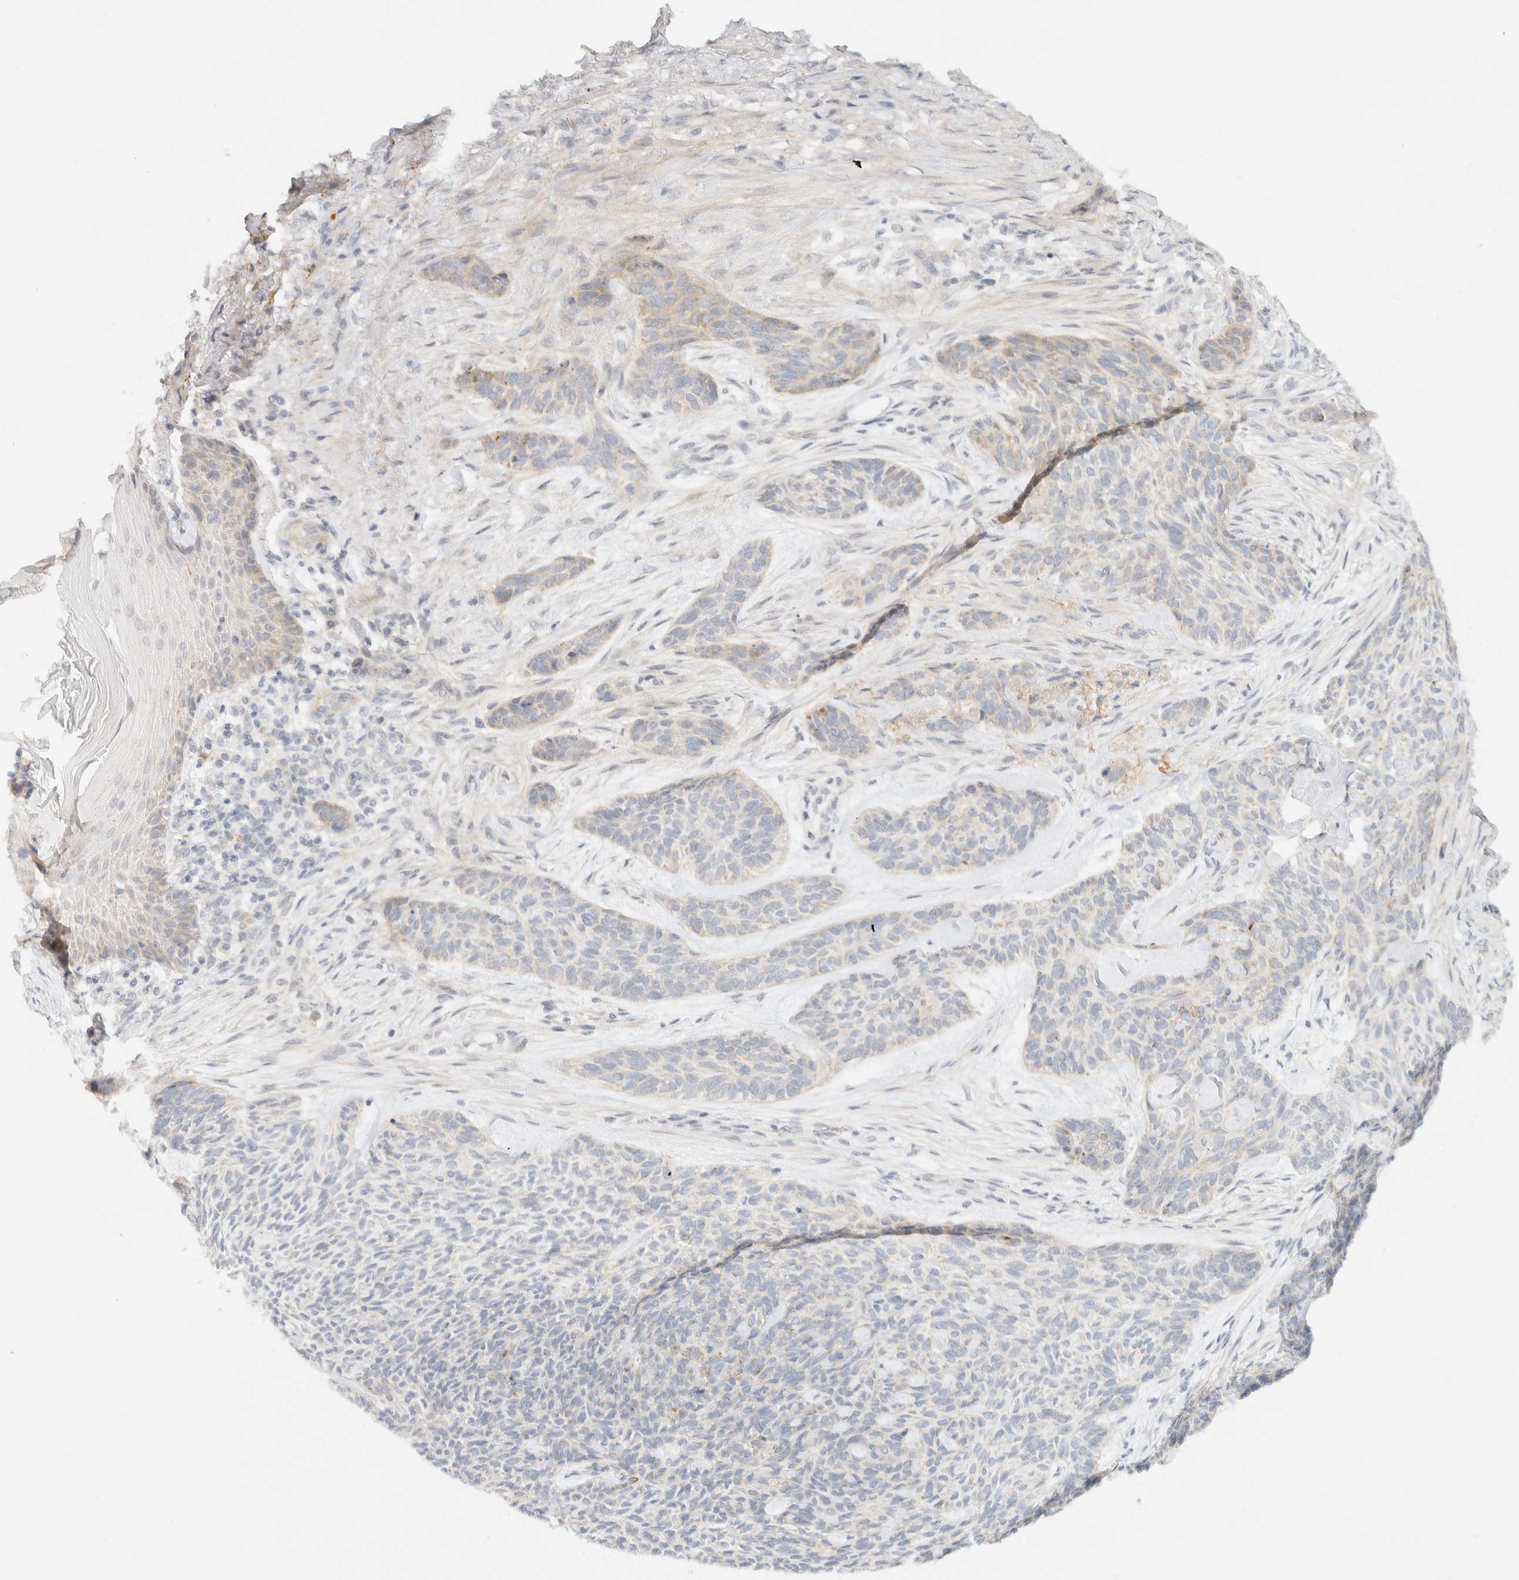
{"staining": {"intensity": "weak", "quantity": "<25%", "location": "cytoplasmic/membranous"}, "tissue": "skin cancer", "cell_type": "Tumor cells", "image_type": "cancer", "snomed": [{"axis": "morphology", "description": "Basal cell carcinoma"}, {"axis": "topography", "description": "Skin"}], "caption": "High magnification brightfield microscopy of skin cancer (basal cell carcinoma) stained with DAB (brown) and counterstained with hematoxylin (blue): tumor cells show no significant staining.", "gene": "TNK1", "patient": {"sex": "male", "age": 55}}